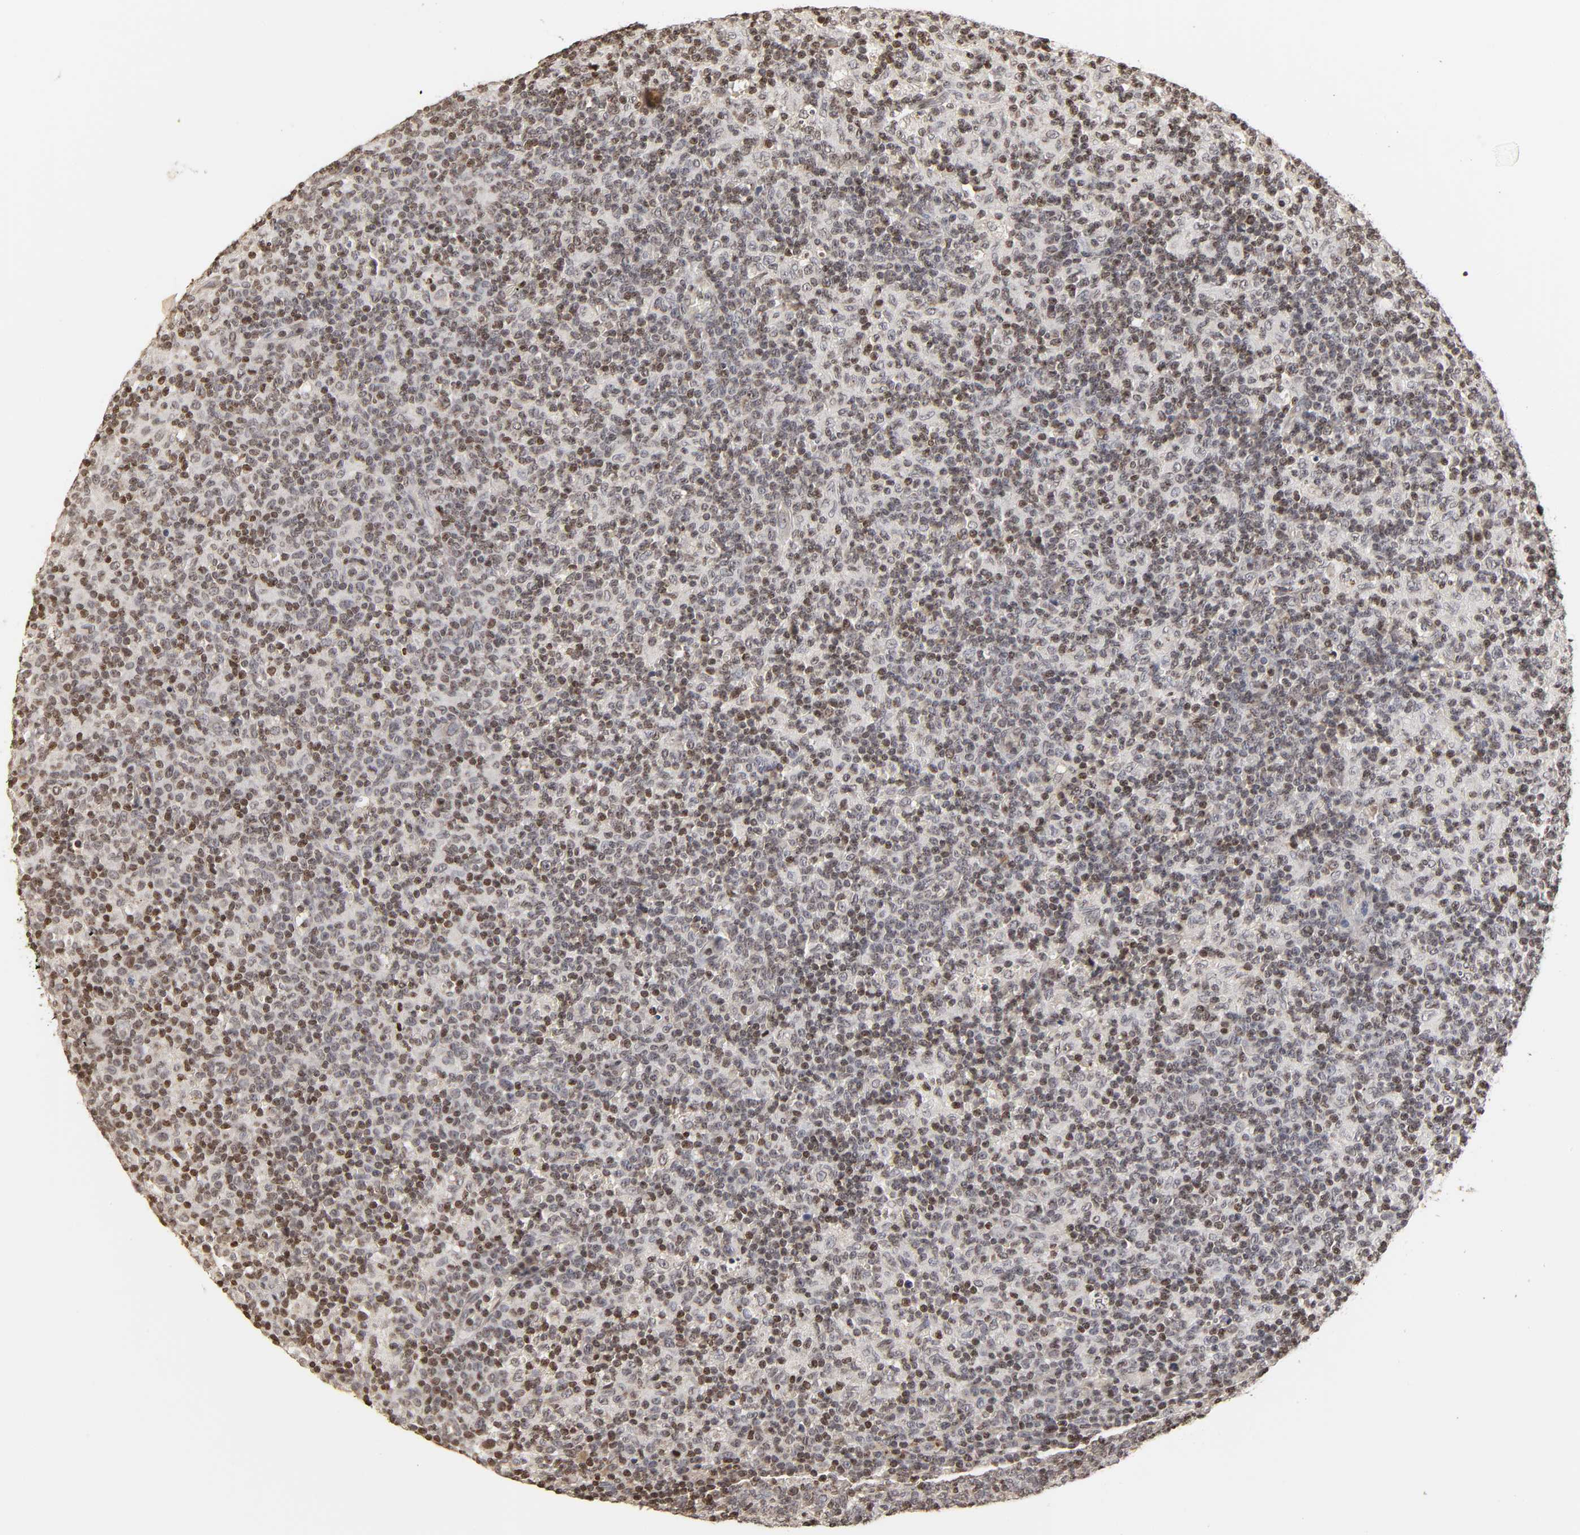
{"staining": {"intensity": "weak", "quantity": ">75%", "location": "nuclear"}, "tissue": "lymph node", "cell_type": "Germinal center cells", "image_type": "normal", "snomed": [{"axis": "morphology", "description": "Normal tissue, NOS"}, {"axis": "morphology", "description": "Inflammation, NOS"}, {"axis": "topography", "description": "Lymph node"}], "caption": "Protein staining reveals weak nuclear staining in about >75% of germinal center cells in unremarkable lymph node.", "gene": "ZNF473", "patient": {"sex": "male", "age": 55}}